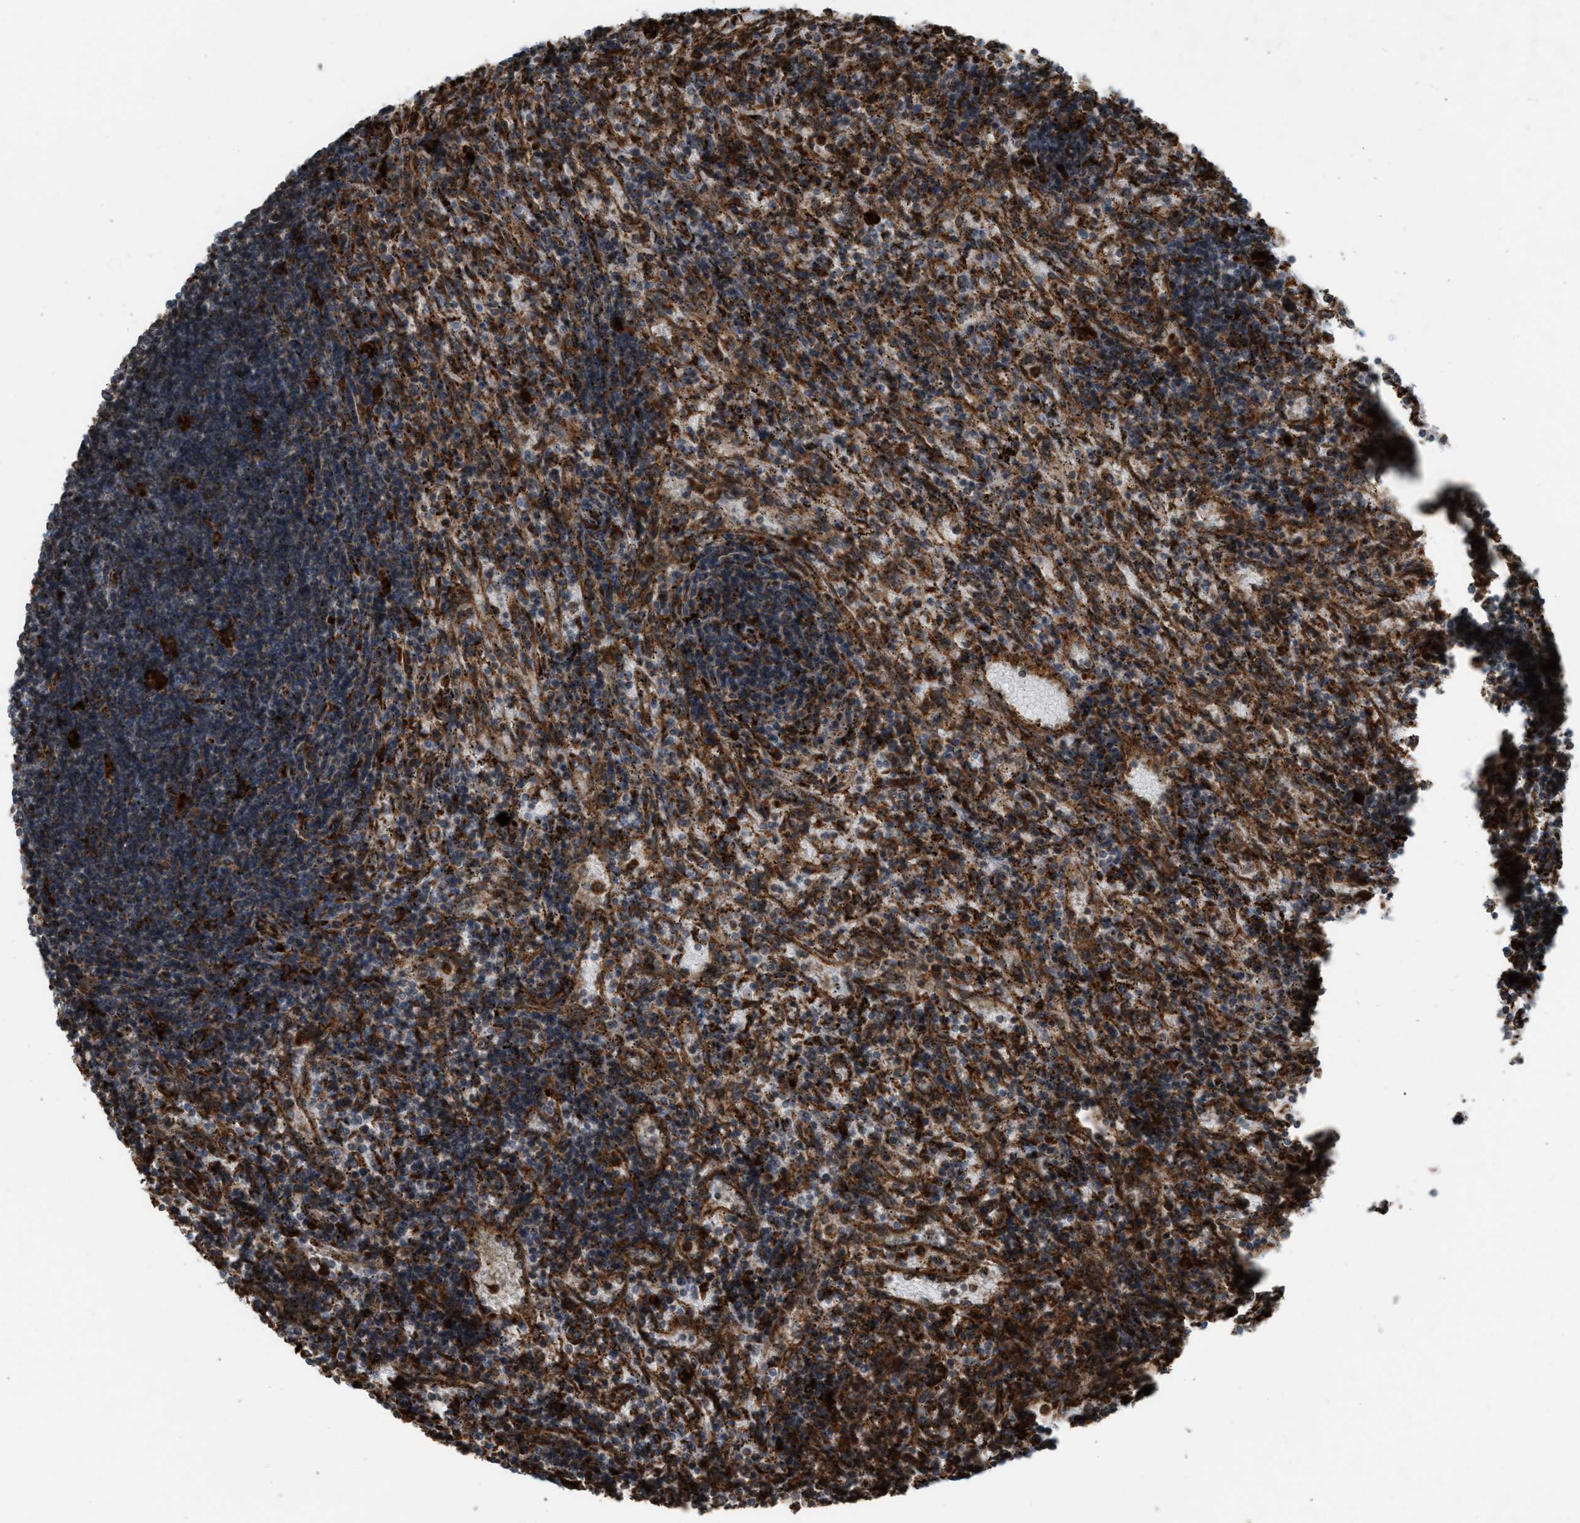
{"staining": {"intensity": "moderate", "quantity": "25%-75%", "location": "cytoplasmic/membranous"}, "tissue": "lymphoma", "cell_type": "Tumor cells", "image_type": "cancer", "snomed": [{"axis": "morphology", "description": "Malignant lymphoma, non-Hodgkin's type, Low grade"}, {"axis": "topography", "description": "Spleen"}], "caption": "Brown immunohistochemical staining in malignant lymphoma, non-Hodgkin's type (low-grade) displays moderate cytoplasmic/membranous positivity in about 25%-75% of tumor cells.", "gene": "BAIAP2L1", "patient": {"sex": "male", "age": 76}}